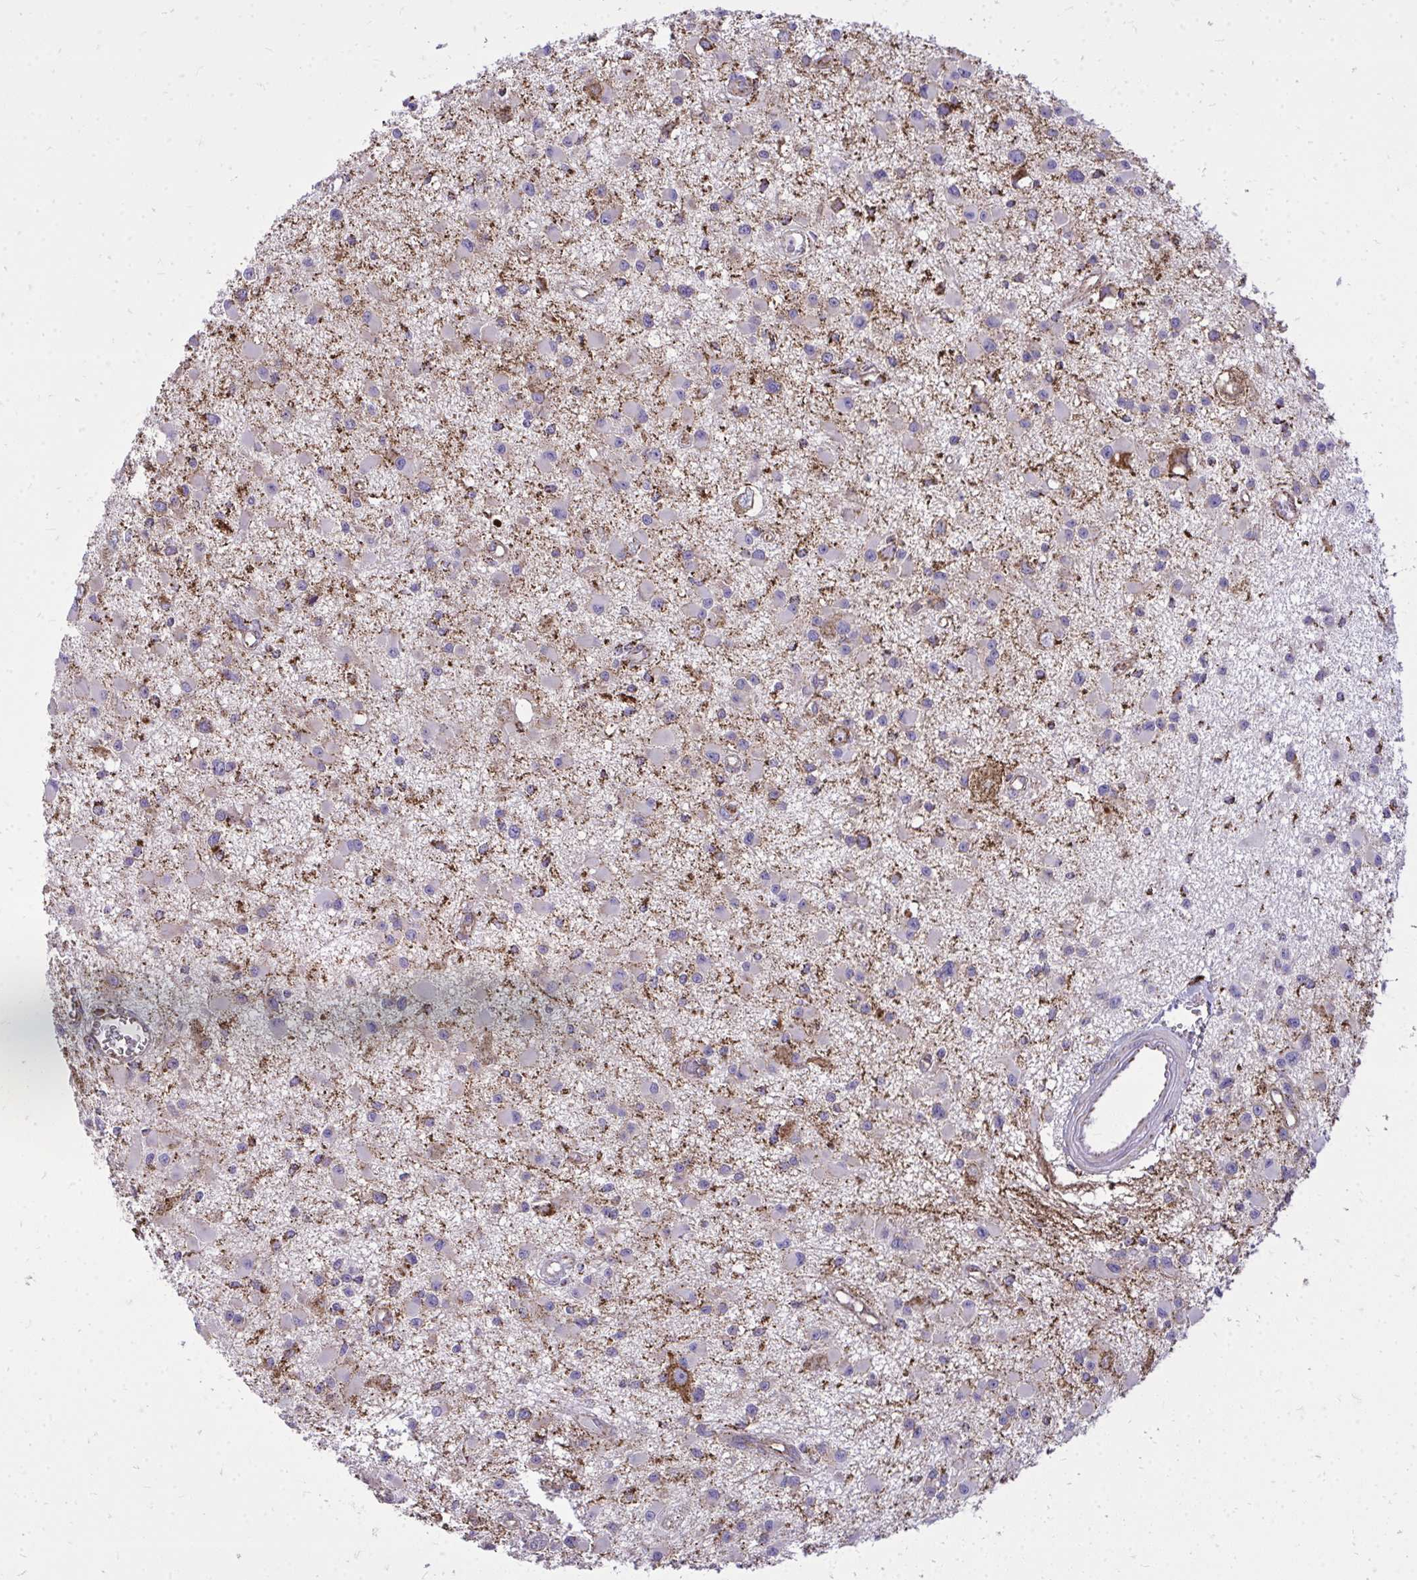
{"staining": {"intensity": "negative", "quantity": "none", "location": "none"}, "tissue": "glioma", "cell_type": "Tumor cells", "image_type": "cancer", "snomed": [{"axis": "morphology", "description": "Glioma, malignant, High grade"}, {"axis": "topography", "description": "Brain"}], "caption": "Immunohistochemical staining of glioma displays no significant positivity in tumor cells.", "gene": "SPTBN2", "patient": {"sex": "male", "age": 54}}